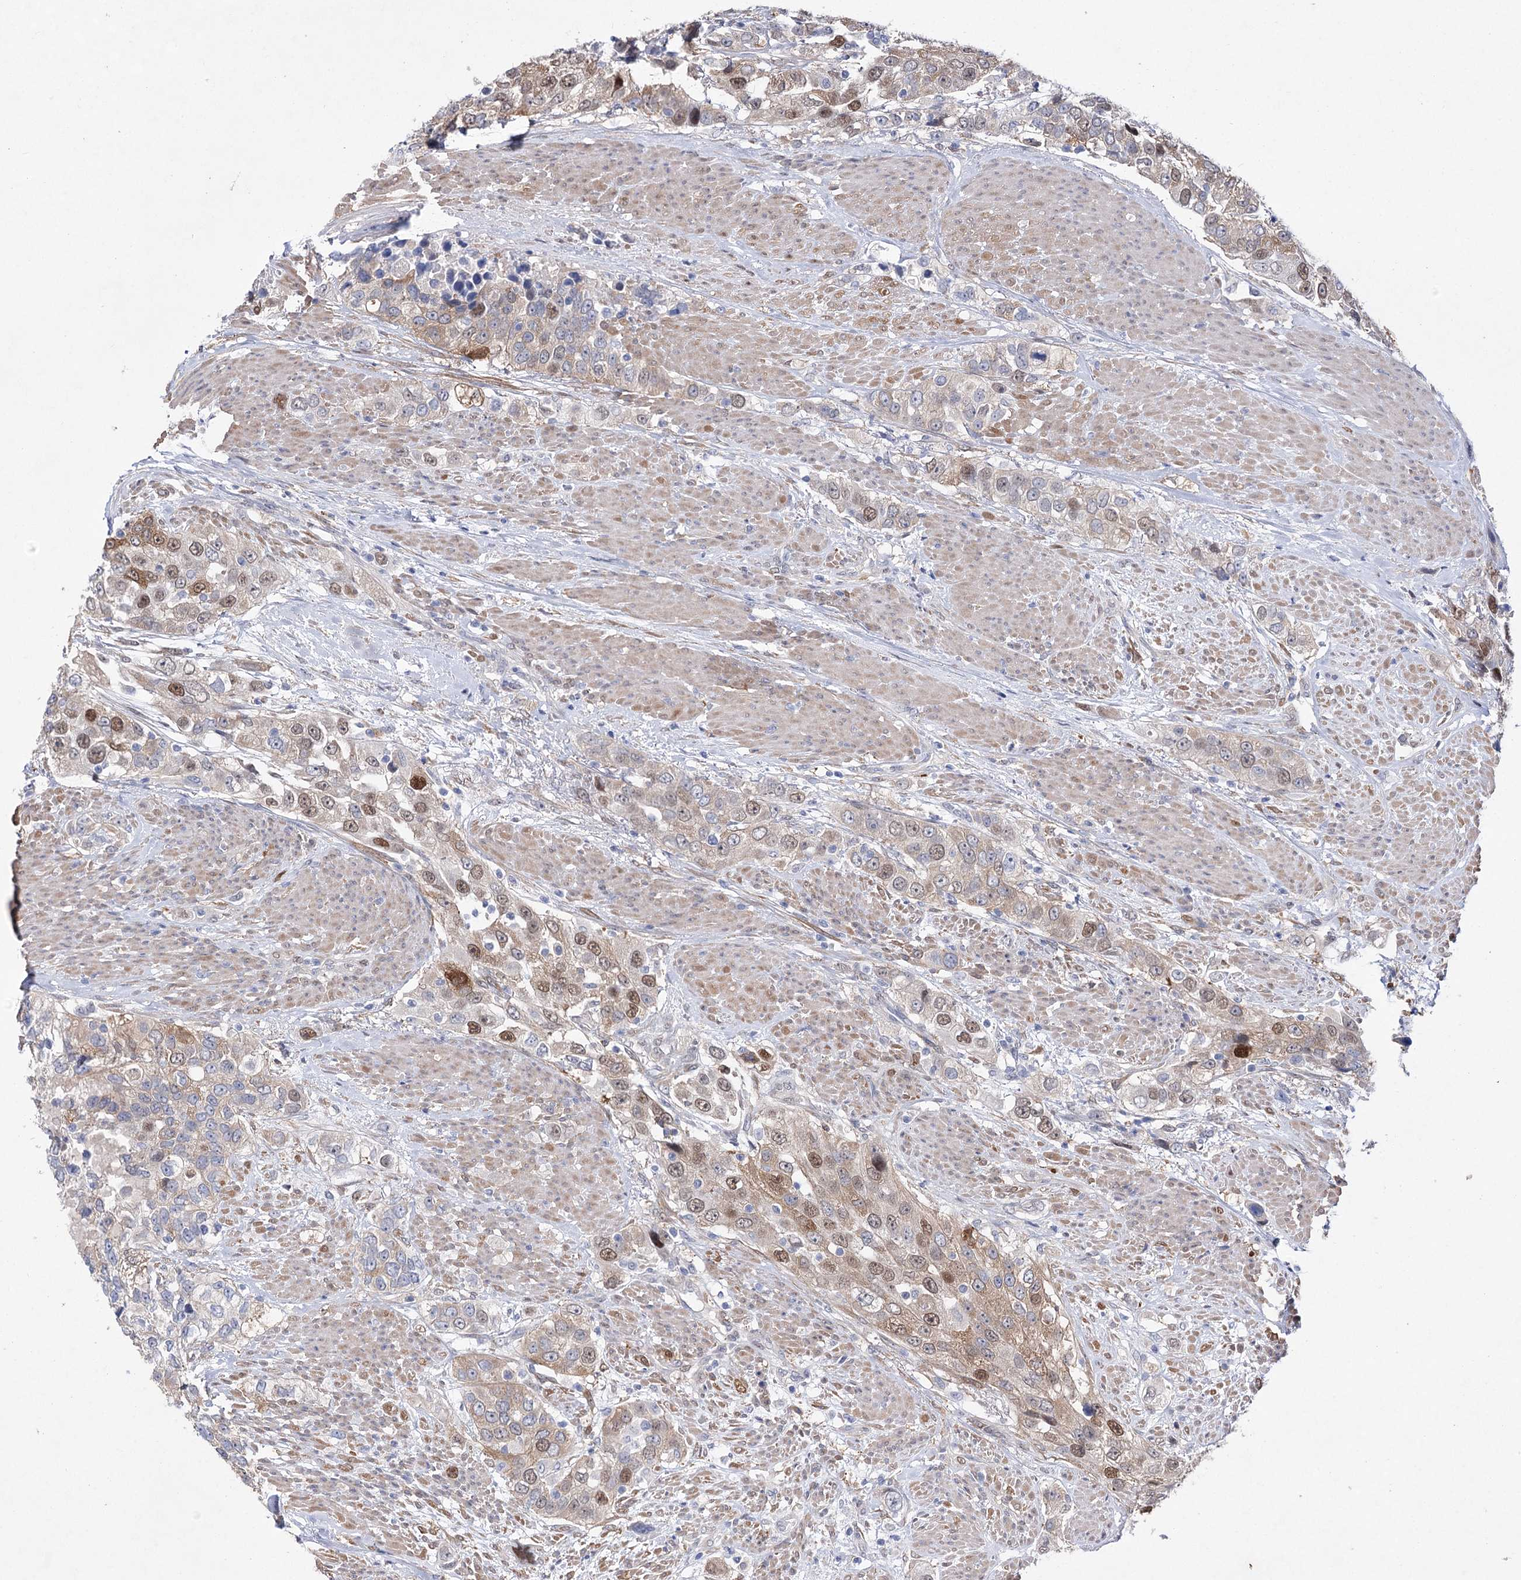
{"staining": {"intensity": "moderate", "quantity": "25%-75%", "location": "cytoplasmic/membranous,nuclear"}, "tissue": "urothelial cancer", "cell_type": "Tumor cells", "image_type": "cancer", "snomed": [{"axis": "morphology", "description": "Urothelial carcinoma, High grade"}, {"axis": "topography", "description": "Urinary bladder"}], "caption": "Brown immunohistochemical staining in high-grade urothelial carcinoma reveals moderate cytoplasmic/membranous and nuclear positivity in approximately 25%-75% of tumor cells.", "gene": "UGDH", "patient": {"sex": "female", "age": 80}}